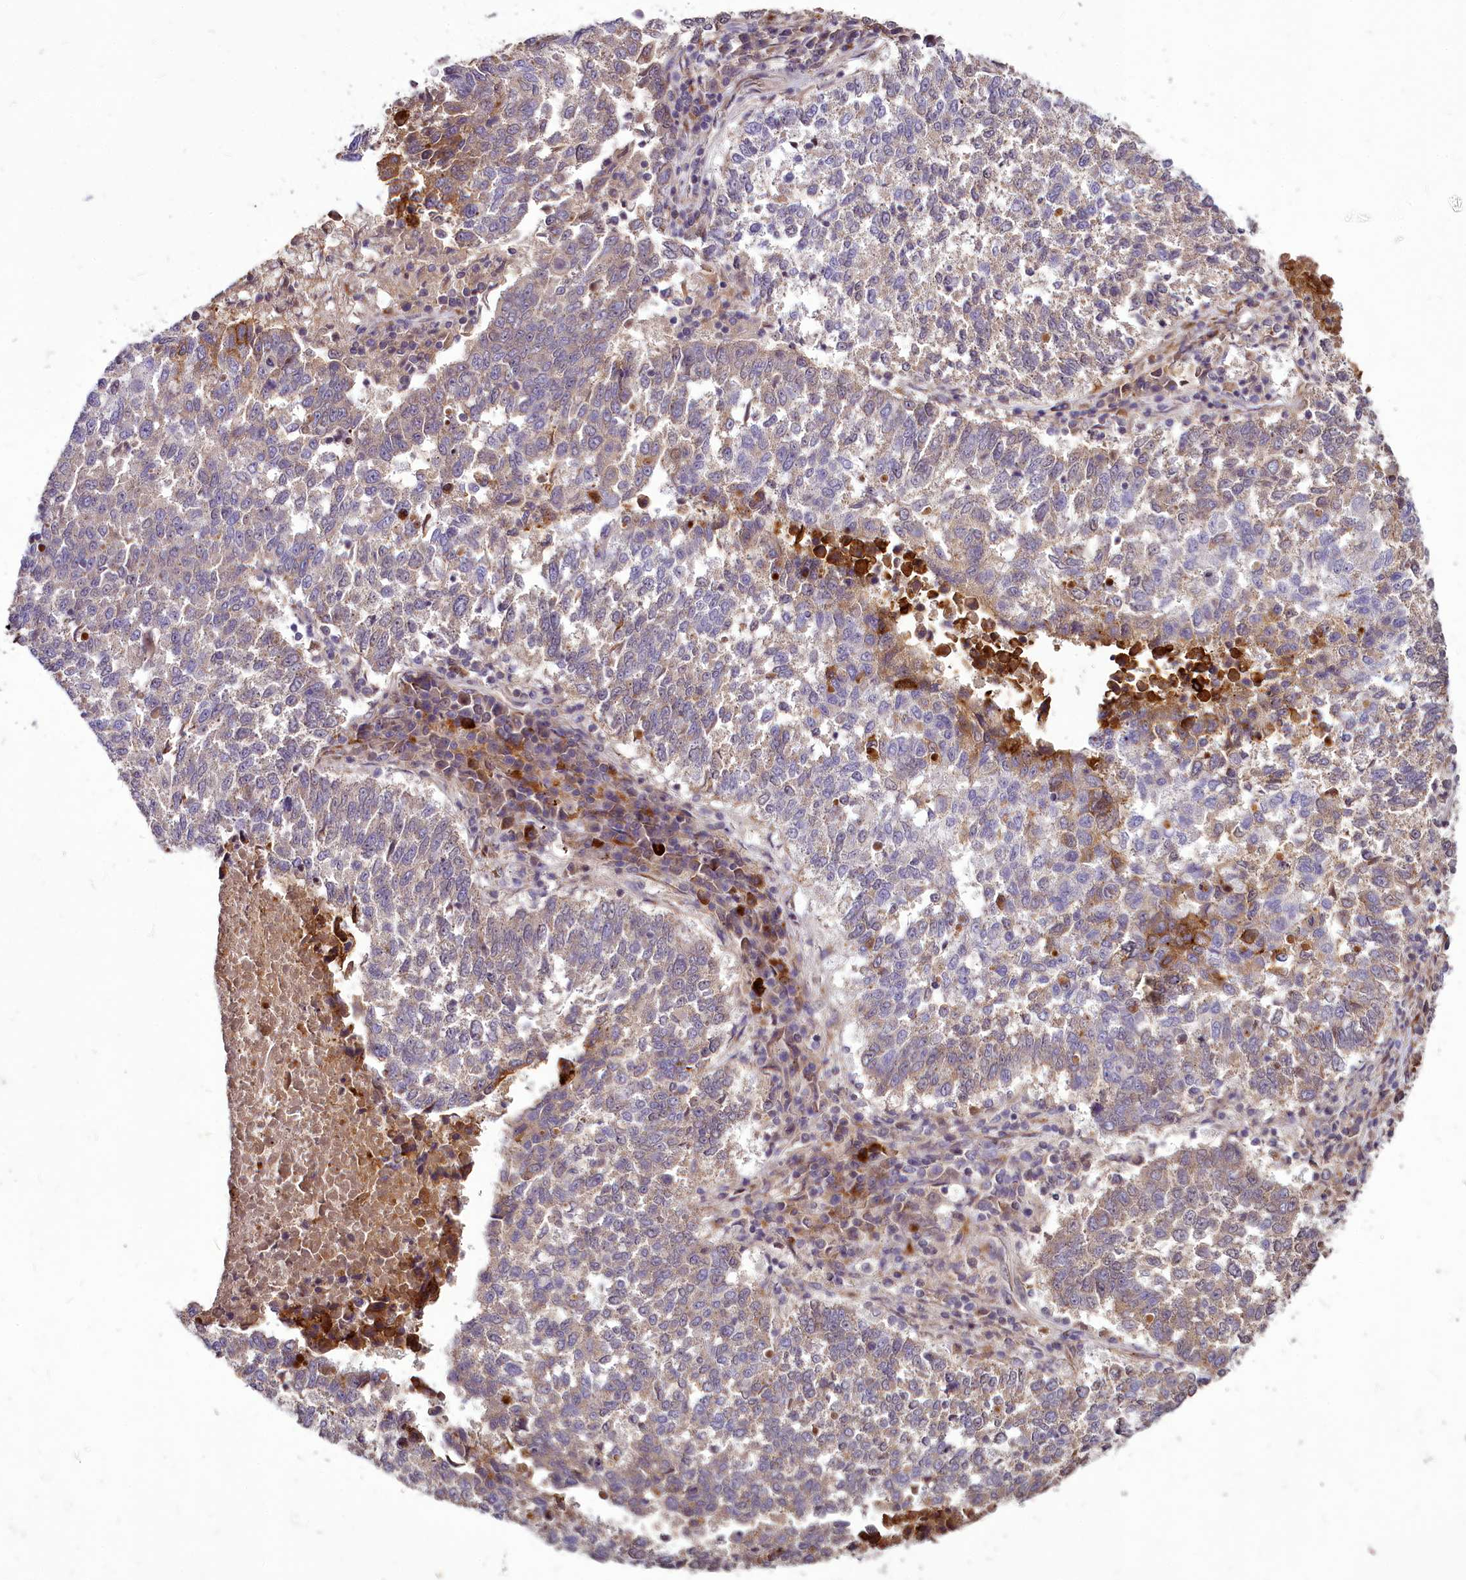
{"staining": {"intensity": "weak", "quantity": "<25%", "location": "cytoplasmic/membranous"}, "tissue": "lung cancer", "cell_type": "Tumor cells", "image_type": "cancer", "snomed": [{"axis": "morphology", "description": "Squamous cell carcinoma, NOS"}, {"axis": "topography", "description": "Lung"}], "caption": "Tumor cells are negative for brown protein staining in lung cancer (squamous cell carcinoma).", "gene": "C11orf86", "patient": {"sex": "male", "age": 73}}